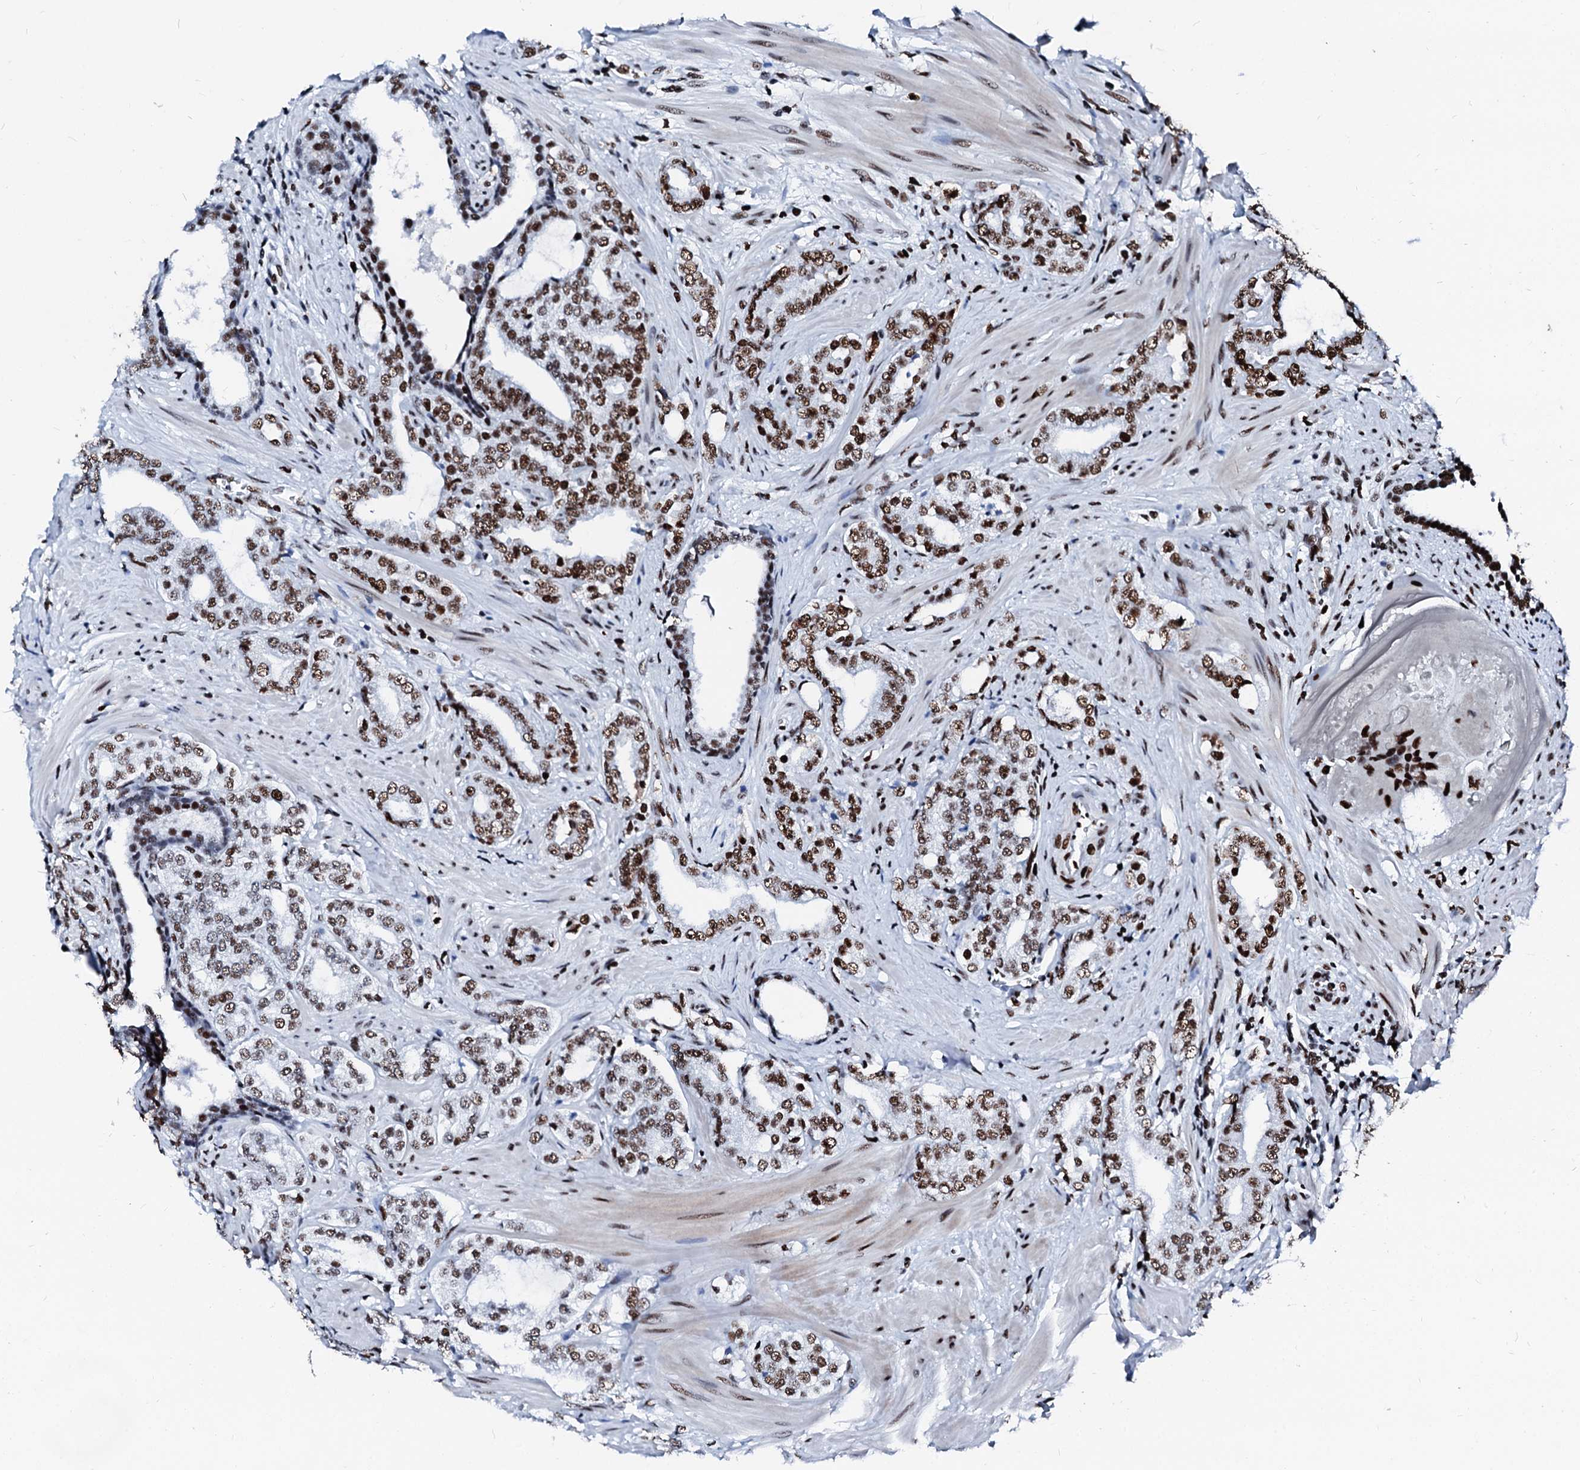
{"staining": {"intensity": "moderate", "quantity": ">75%", "location": "nuclear"}, "tissue": "prostate cancer", "cell_type": "Tumor cells", "image_type": "cancer", "snomed": [{"axis": "morphology", "description": "Adenocarcinoma, High grade"}, {"axis": "topography", "description": "Prostate"}], "caption": "This photomicrograph exhibits immunohistochemistry staining of human prostate cancer (high-grade adenocarcinoma), with medium moderate nuclear staining in approximately >75% of tumor cells.", "gene": "RALY", "patient": {"sex": "male", "age": 64}}